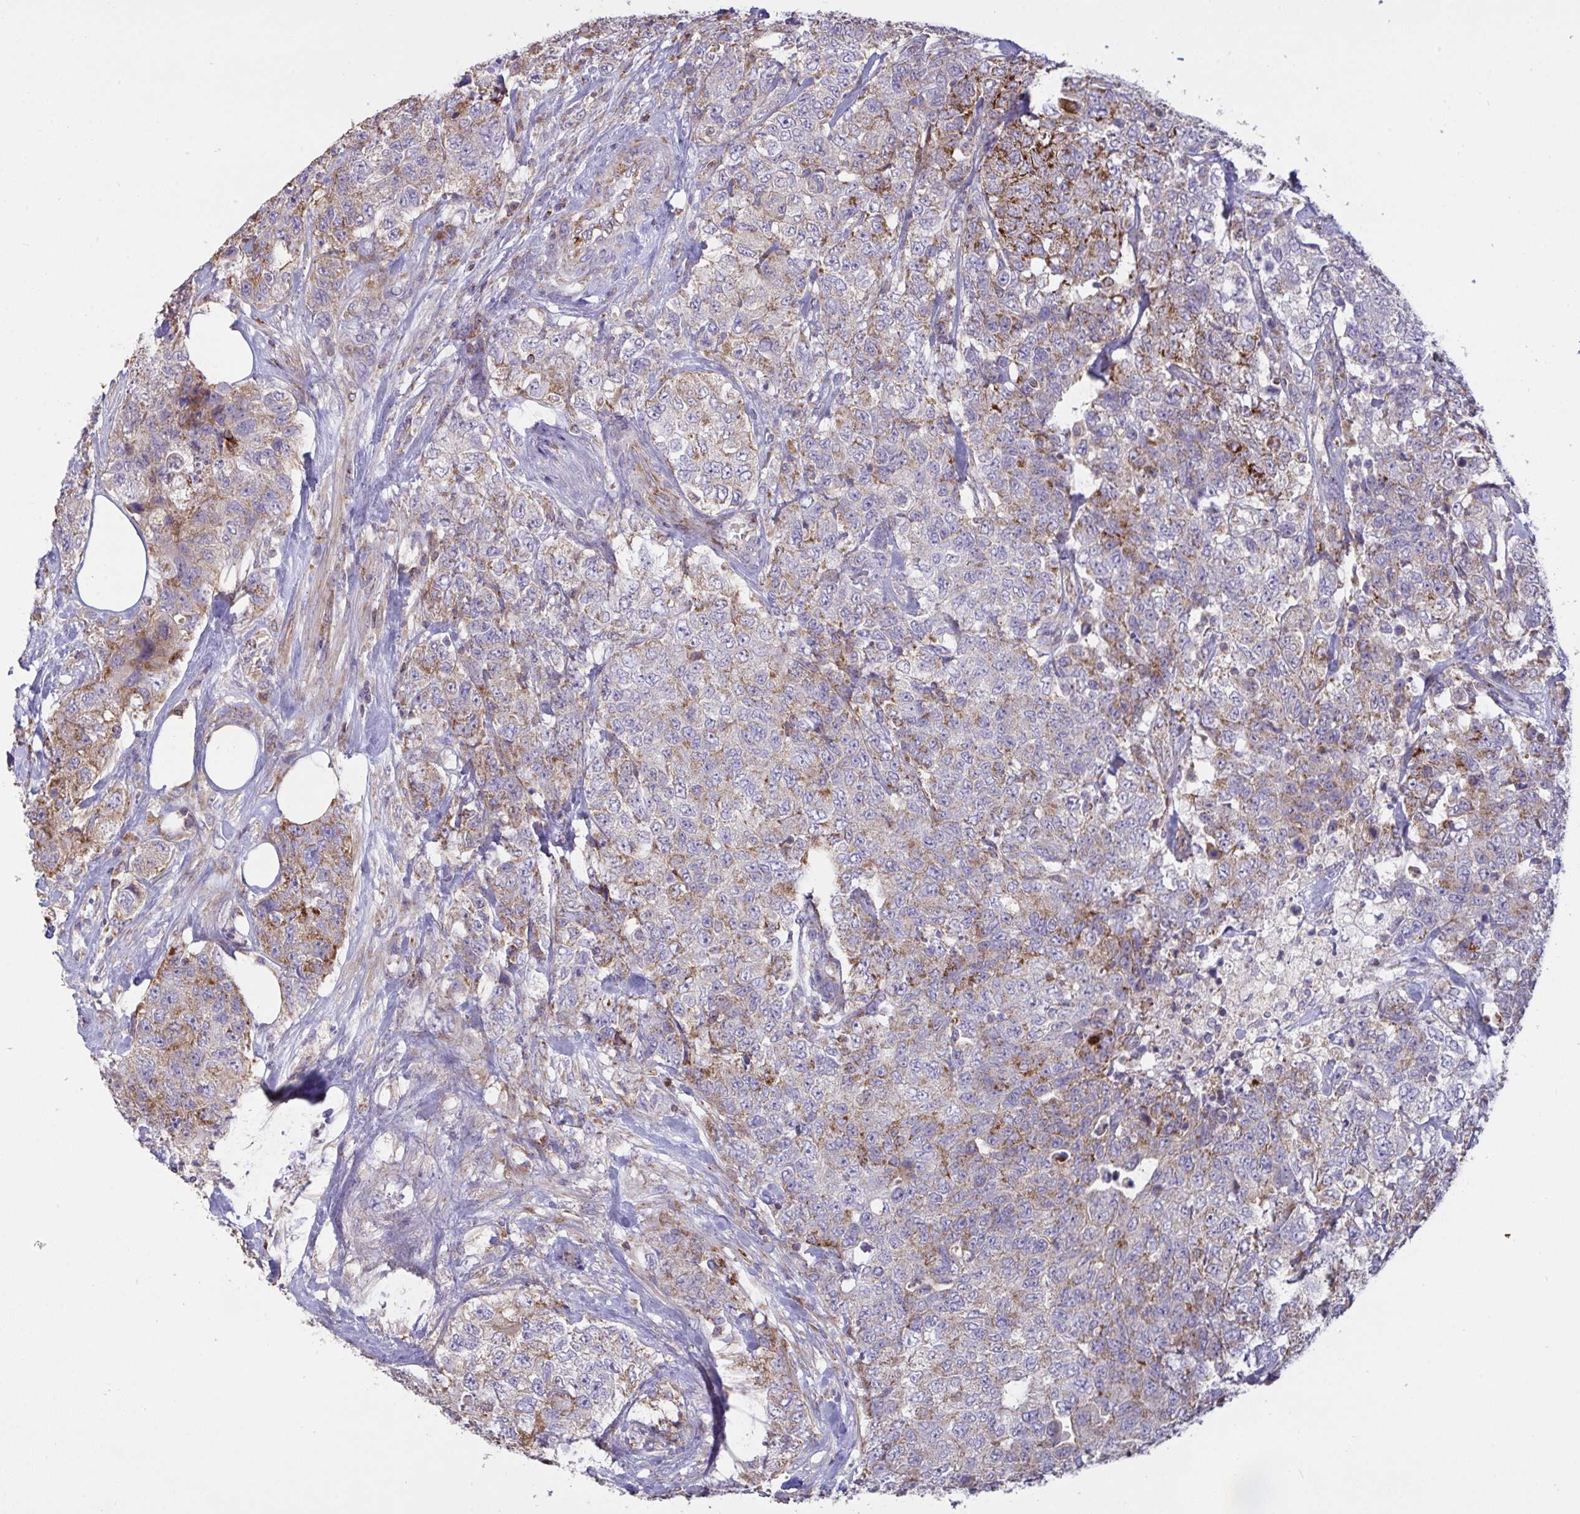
{"staining": {"intensity": "moderate", "quantity": "25%-75%", "location": "cytoplasmic/membranous"}, "tissue": "urothelial cancer", "cell_type": "Tumor cells", "image_type": "cancer", "snomed": [{"axis": "morphology", "description": "Urothelial carcinoma, High grade"}, {"axis": "topography", "description": "Urinary bladder"}], "caption": "High-grade urothelial carcinoma tissue shows moderate cytoplasmic/membranous staining in about 25%-75% of tumor cells, visualized by immunohistochemistry.", "gene": "MICOS10", "patient": {"sex": "female", "age": 78}}